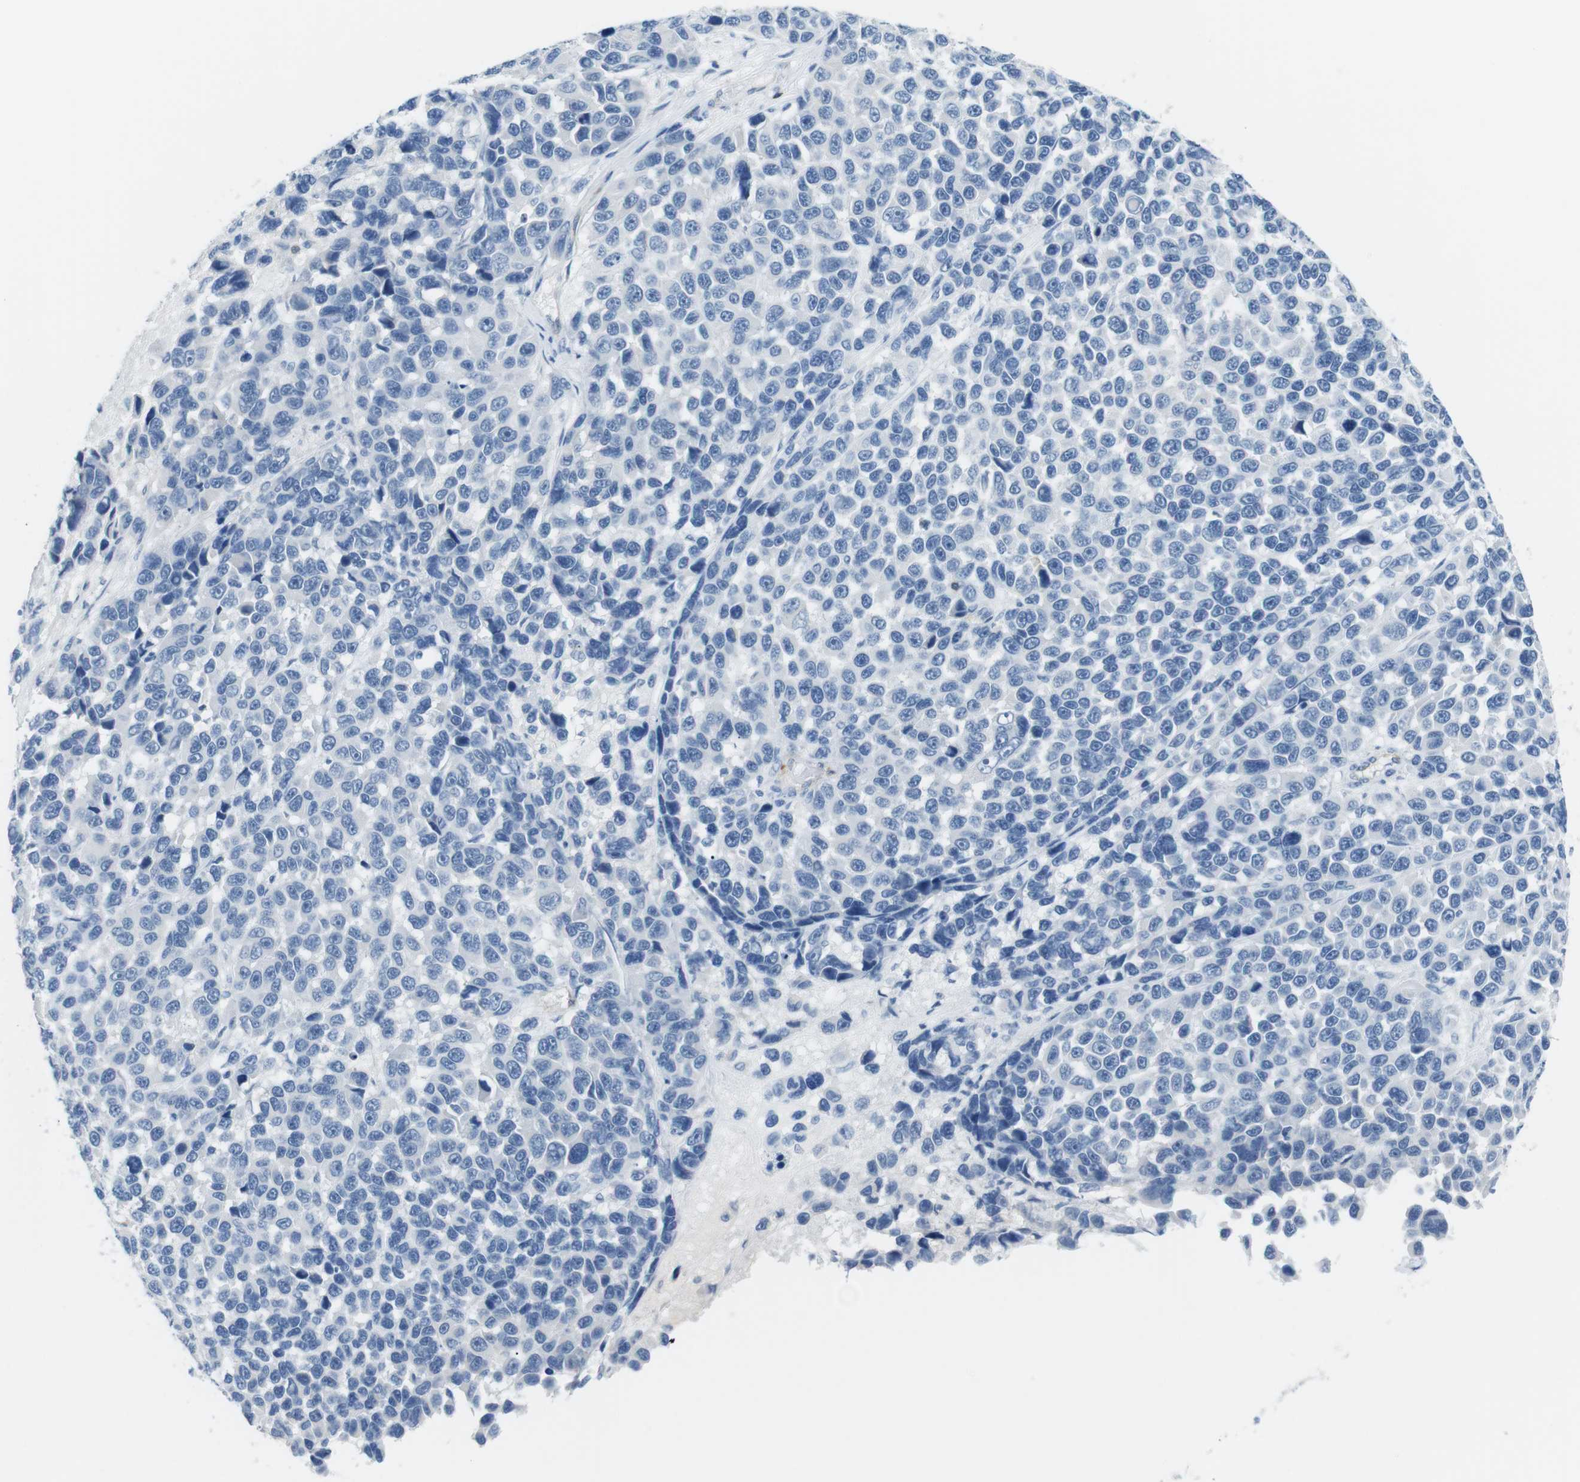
{"staining": {"intensity": "negative", "quantity": "none", "location": "none"}, "tissue": "melanoma", "cell_type": "Tumor cells", "image_type": "cancer", "snomed": [{"axis": "morphology", "description": "Malignant melanoma, NOS"}, {"axis": "topography", "description": "Skin"}], "caption": "Histopathology image shows no protein positivity in tumor cells of malignant melanoma tissue. The staining is performed using DAB brown chromogen with nuclei counter-stained in using hematoxylin.", "gene": "TNFRSF4", "patient": {"sex": "male", "age": 53}}